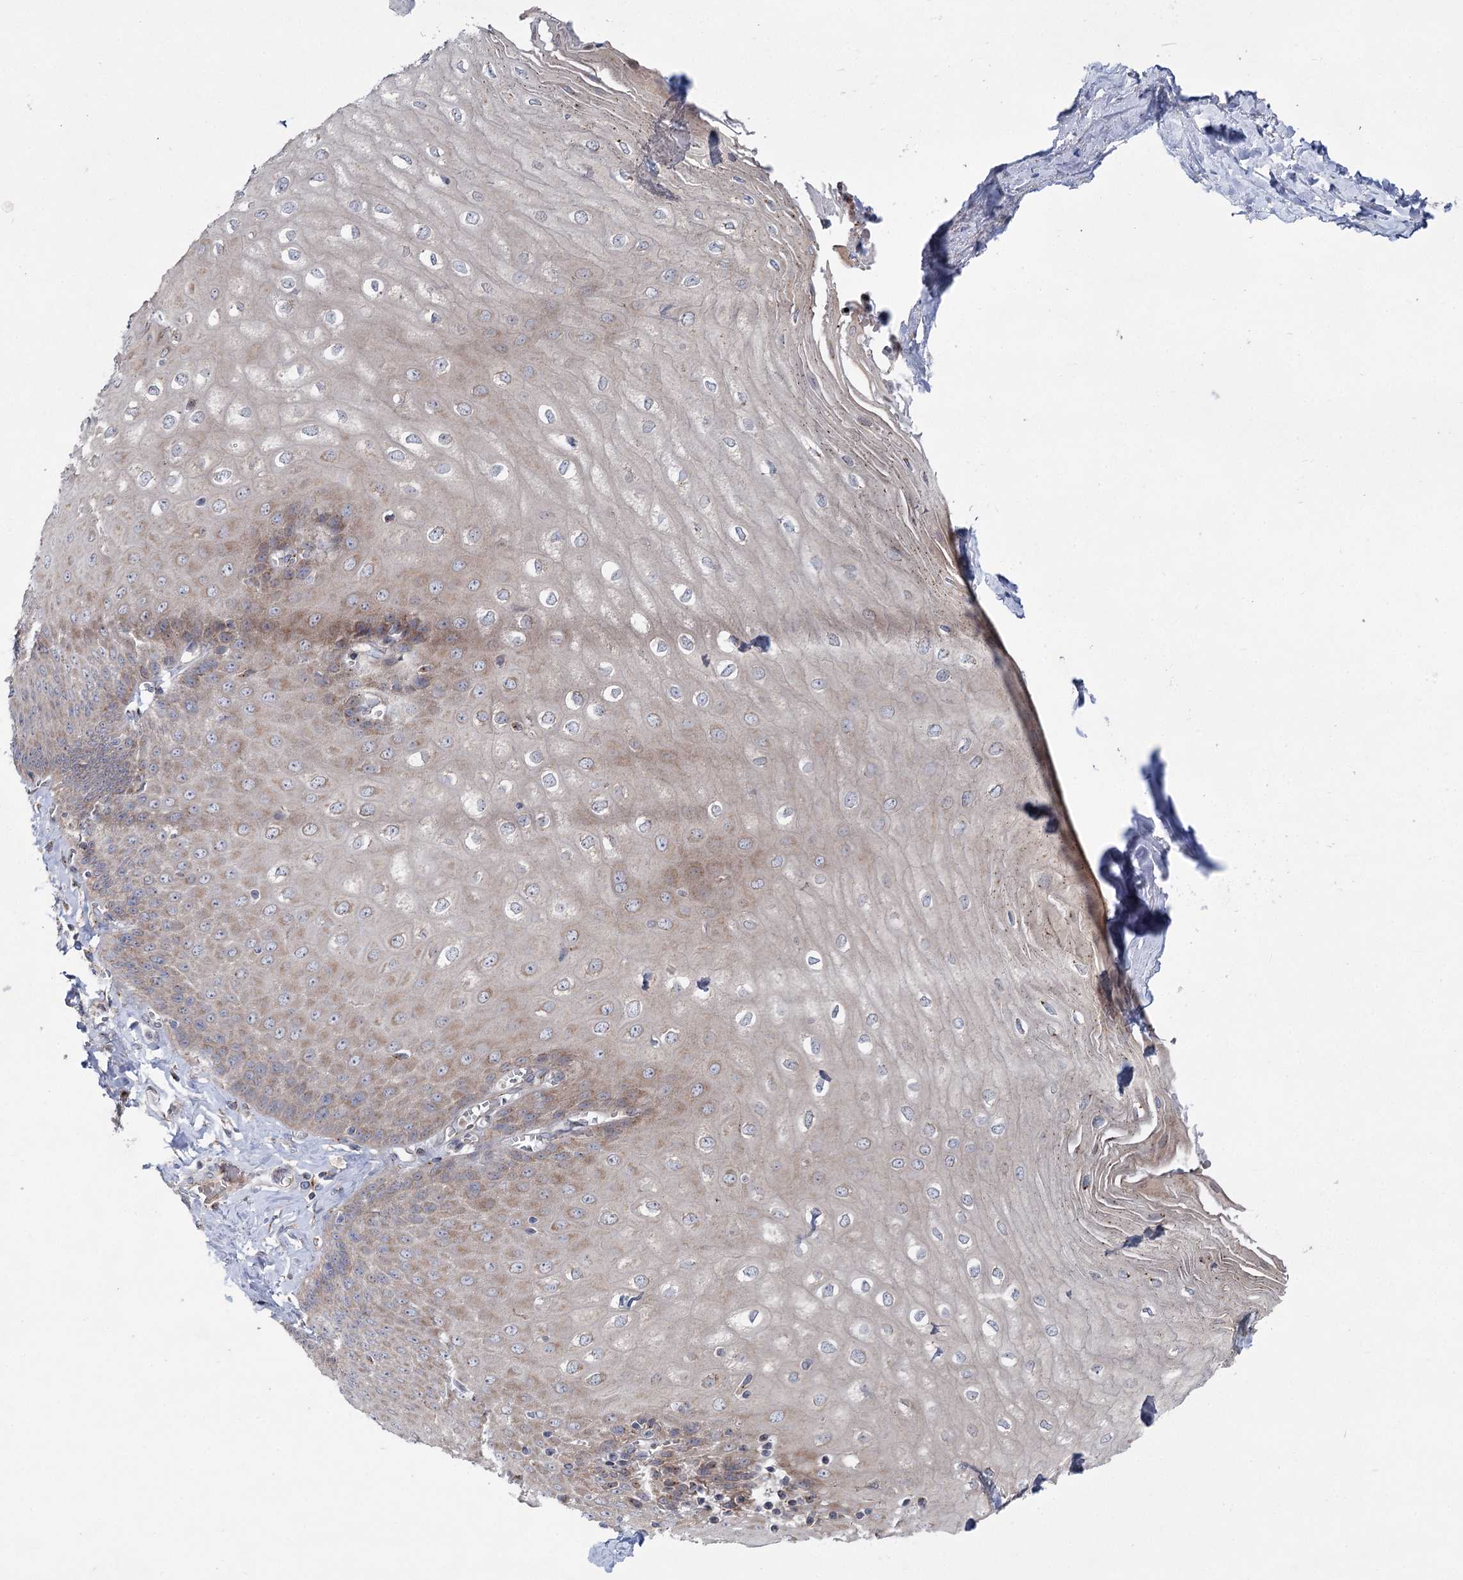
{"staining": {"intensity": "moderate", "quantity": "25%-75%", "location": "cytoplasmic/membranous"}, "tissue": "esophagus", "cell_type": "Squamous epithelial cells", "image_type": "normal", "snomed": [{"axis": "morphology", "description": "Normal tissue, NOS"}, {"axis": "topography", "description": "Esophagus"}], "caption": "A high-resolution histopathology image shows immunohistochemistry staining of benign esophagus, which reveals moderate cytoplasmic/membranous expression in approximately 25%-75% of squamous epithelial cells.", "gene": "SCN11A", "patient": {"sex": "male", "age": 60}}